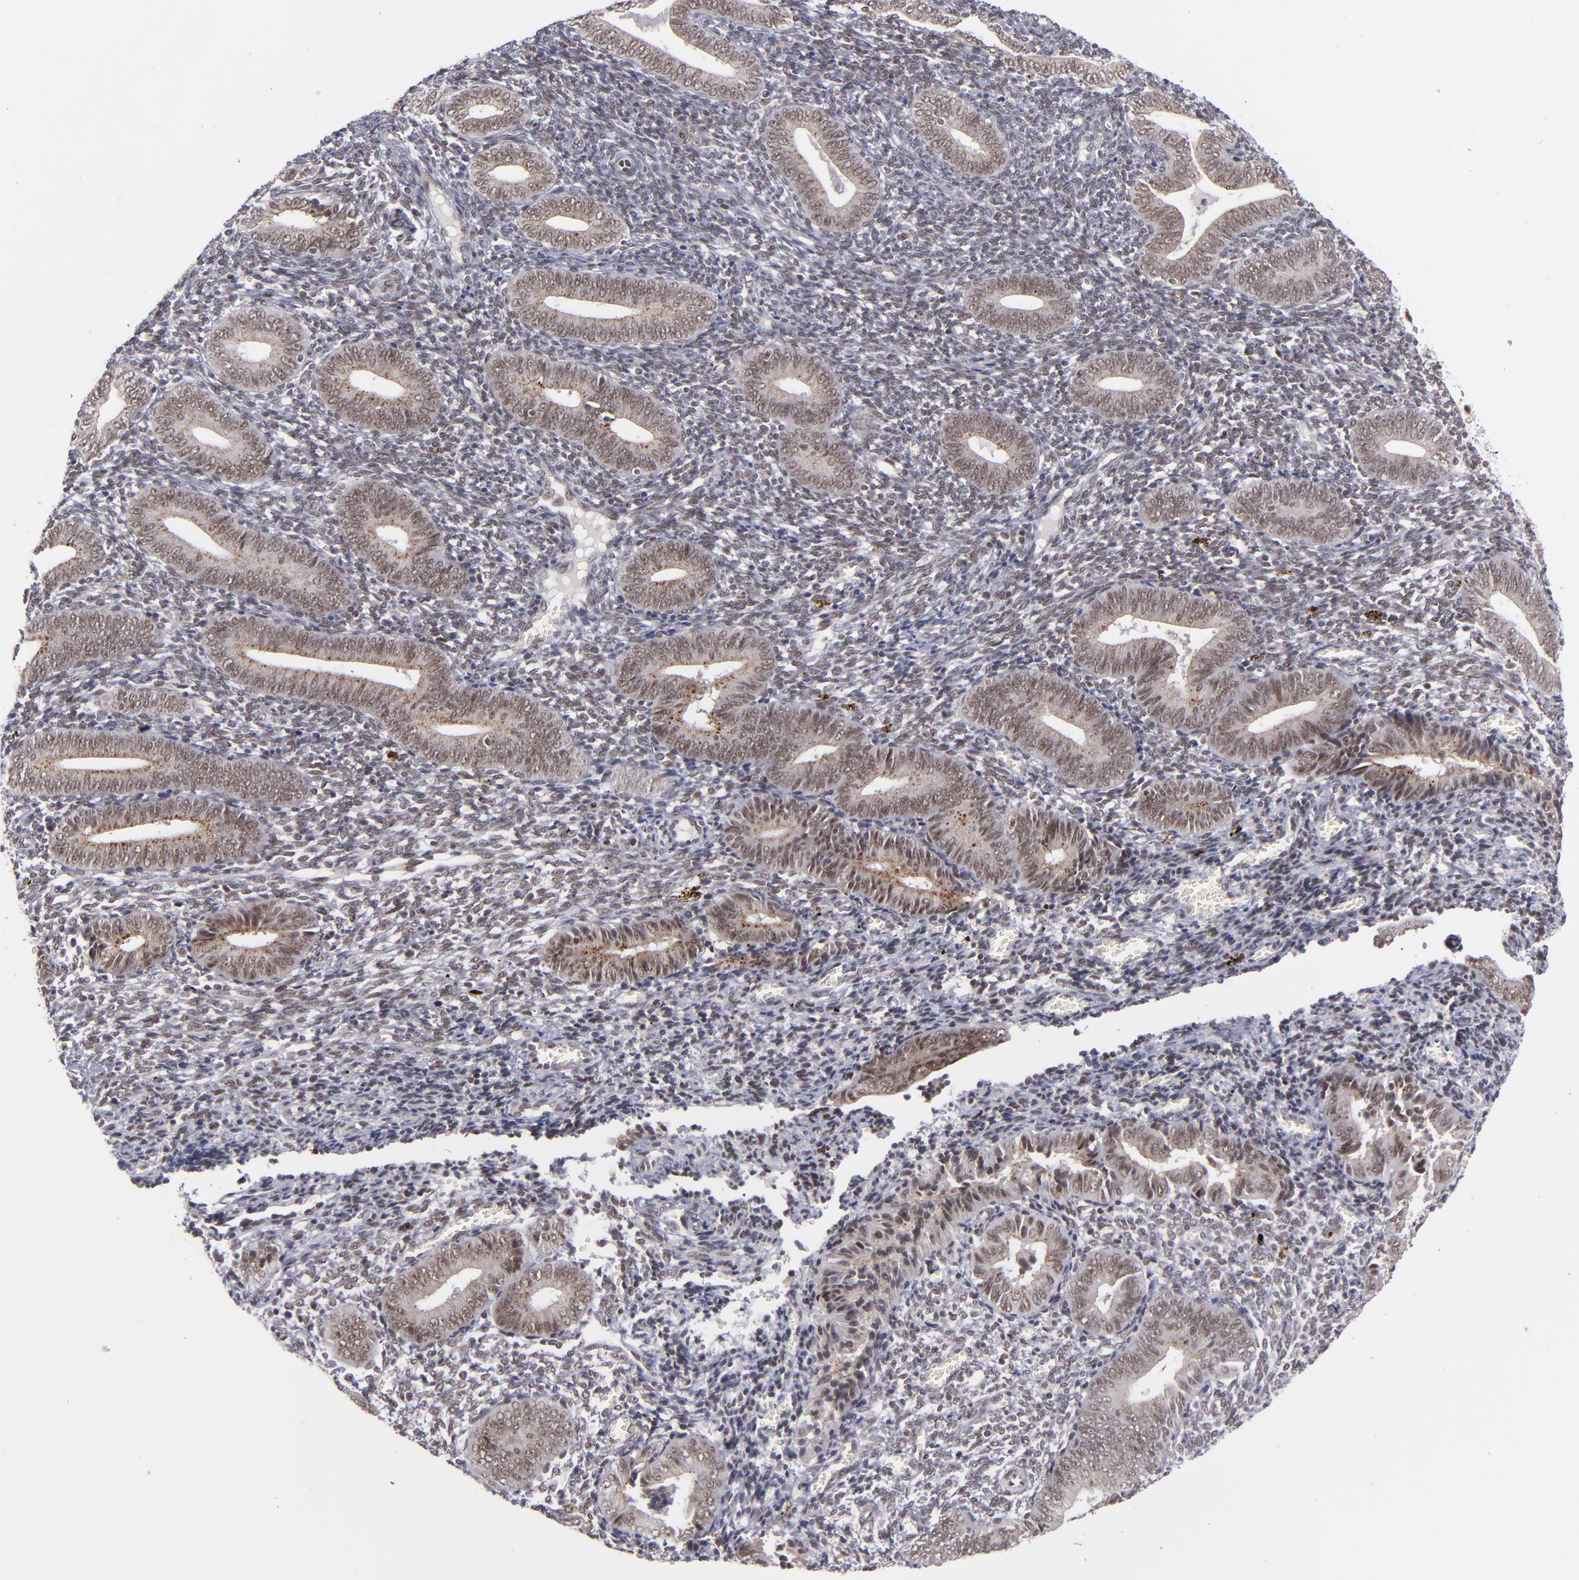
{"staining": {"intensity": "moderate", "quantity": ">75%", "location": "nuclear"}, "tissue": "endometrium", "cell_type": "Cells in endometrial stroma", "image_type": "normal", "snomed": [{"axis": "morphology", "description": "Normal tissue, NOS"}, {"axis": "topography", "description": "Uterus"}, {"axis": "topography", "description": "Endometrium"}], "caption": "Endometrium stained with DAB IHC reveals medium levels of moderate nuclear positivity in about >75% of cells in endometrial stroma. Nuclei are stained in blue.", "gene": "MLLT3", "patient": {"sex": "female", "age": 33}}